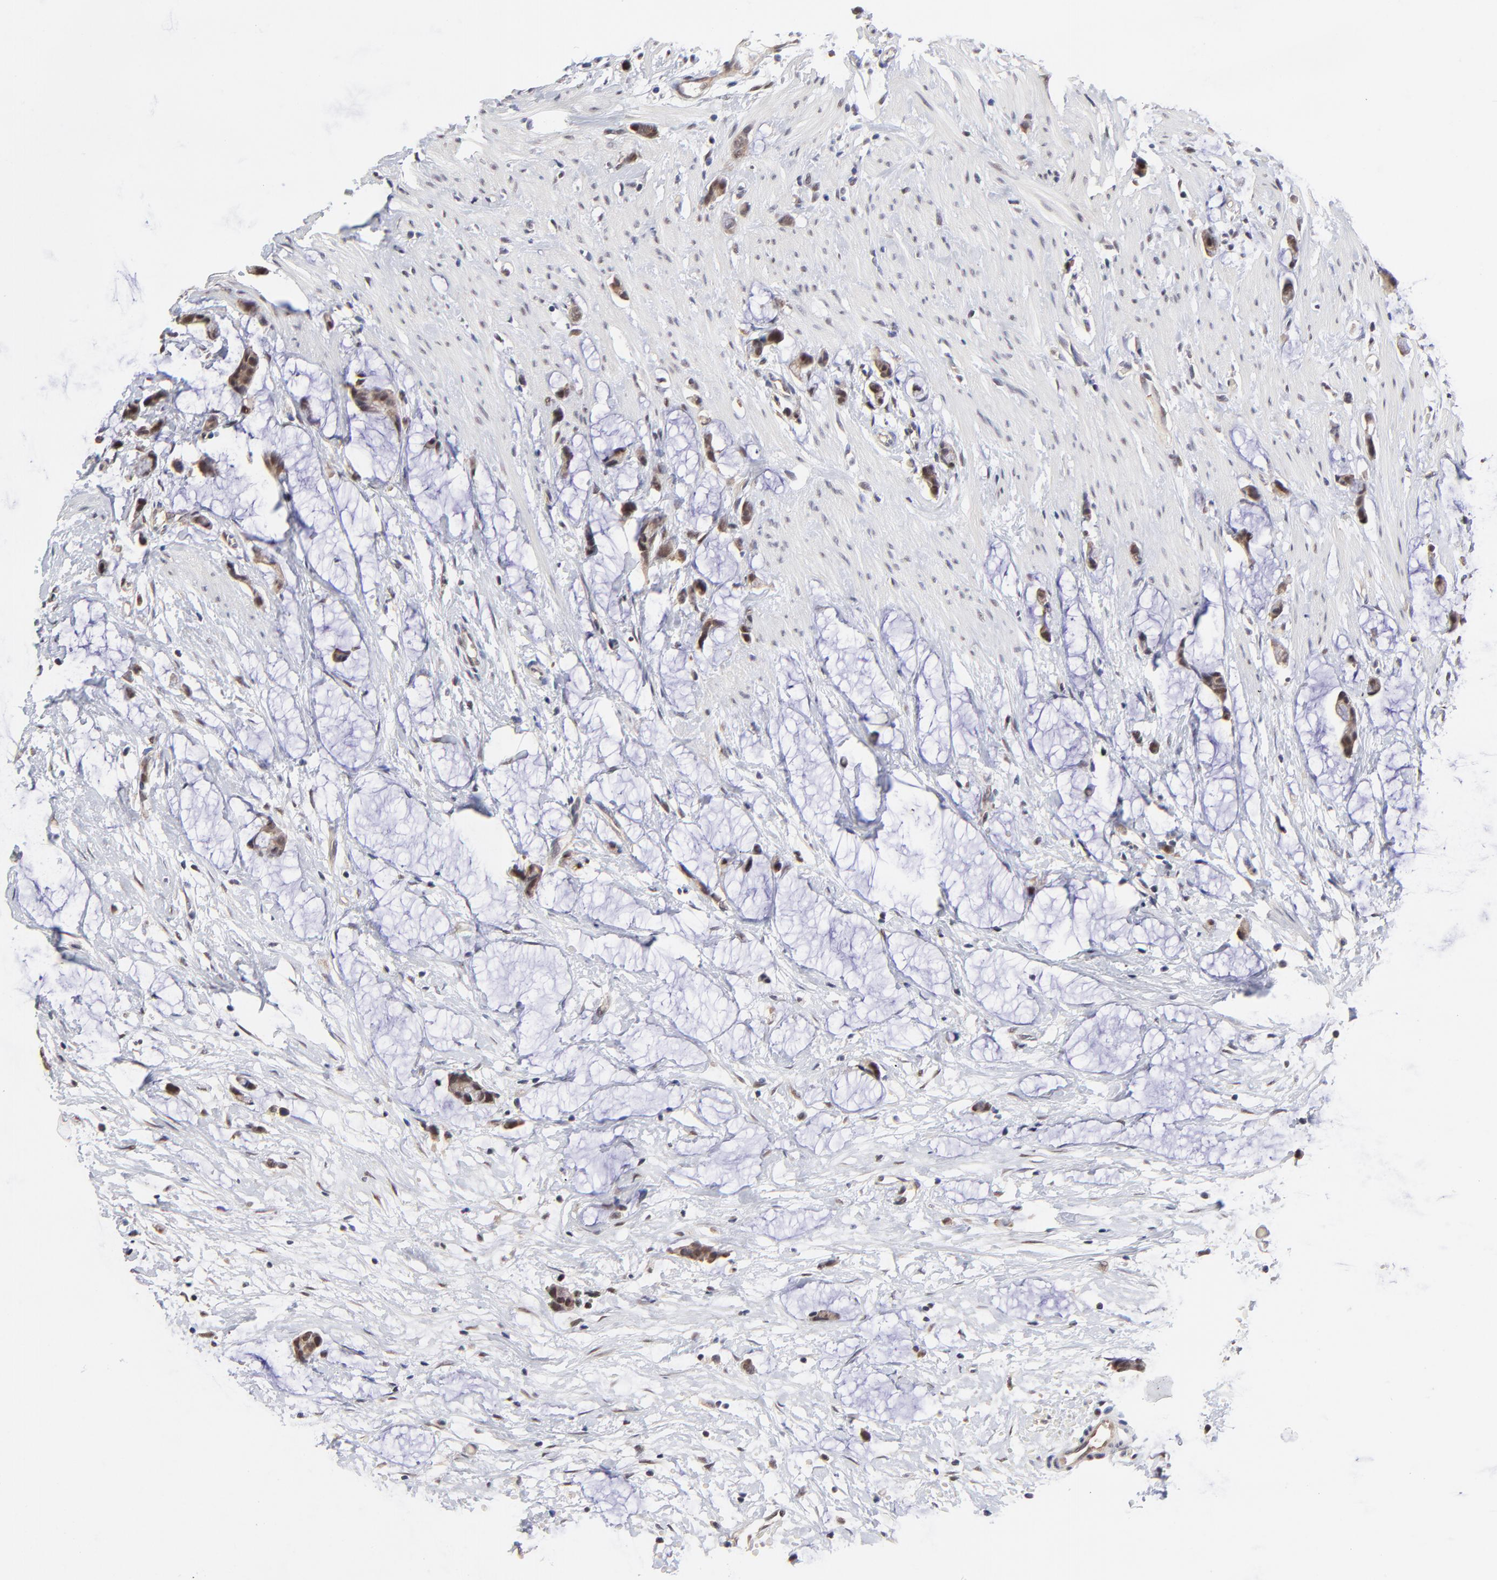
{"staining": {"intensity": "weak", "quantity": ">75%", "location": "cytoplasmic/membranous,nuclear"}, "tissue": "colorectal cancer", "cell_type": "Tumor cells", "image_type": "cancer", "snomed": [{"axis": "morphology", "description": "Adenocarcinoma, NOS"}, {"axis": "topography", "description": "Colon"}], "caption": "Adenocarcinoma (colorectal) stained for a protein displays weak cytoplasmic/membranous and nuclear positivity in tumor cells.", "gene": "PSMC4", "patient": {"sex": "male", "age": 14}}